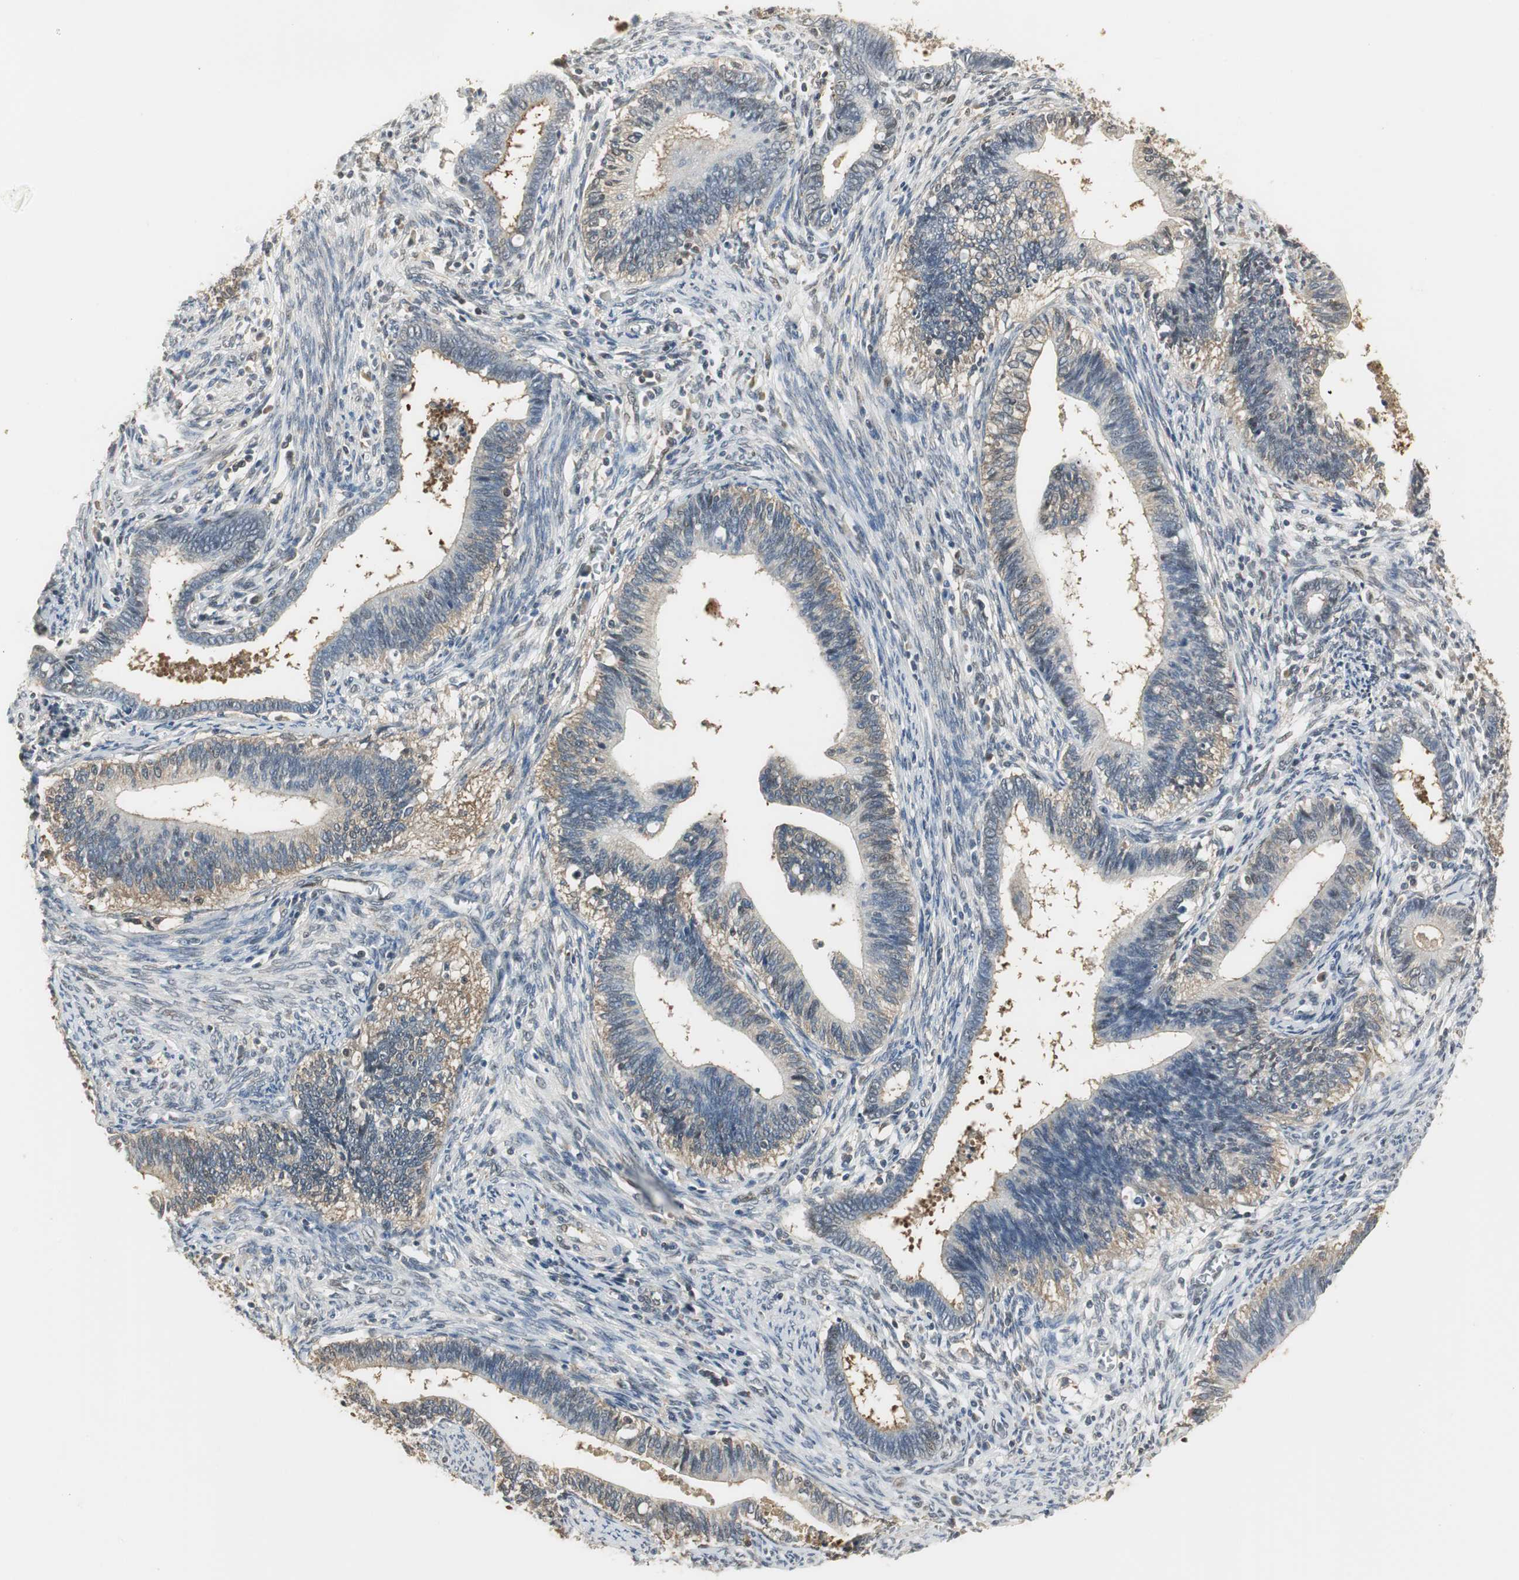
{"staining": {"intensity": "weak", "quantity": ">75%", "location": "cytoplasmic/membranous"}, "tissue": "cervical cancer", "cell_type": "Tumor cells", "image_type": "cancer", "snomed": [{"axis": "morphology", "description": "Adenocarcinoma, NOS"}, {"axis": "topography", "description": "Cervix"}], "caption": "Cervical adenocarcinoma stained for a protein (brown) demonstrates weak cytoplasmic/membranous positive expression in about >75% of tumor cells.", "gene": "CCT5", "patient": {"sex": "female", "age": 44}}